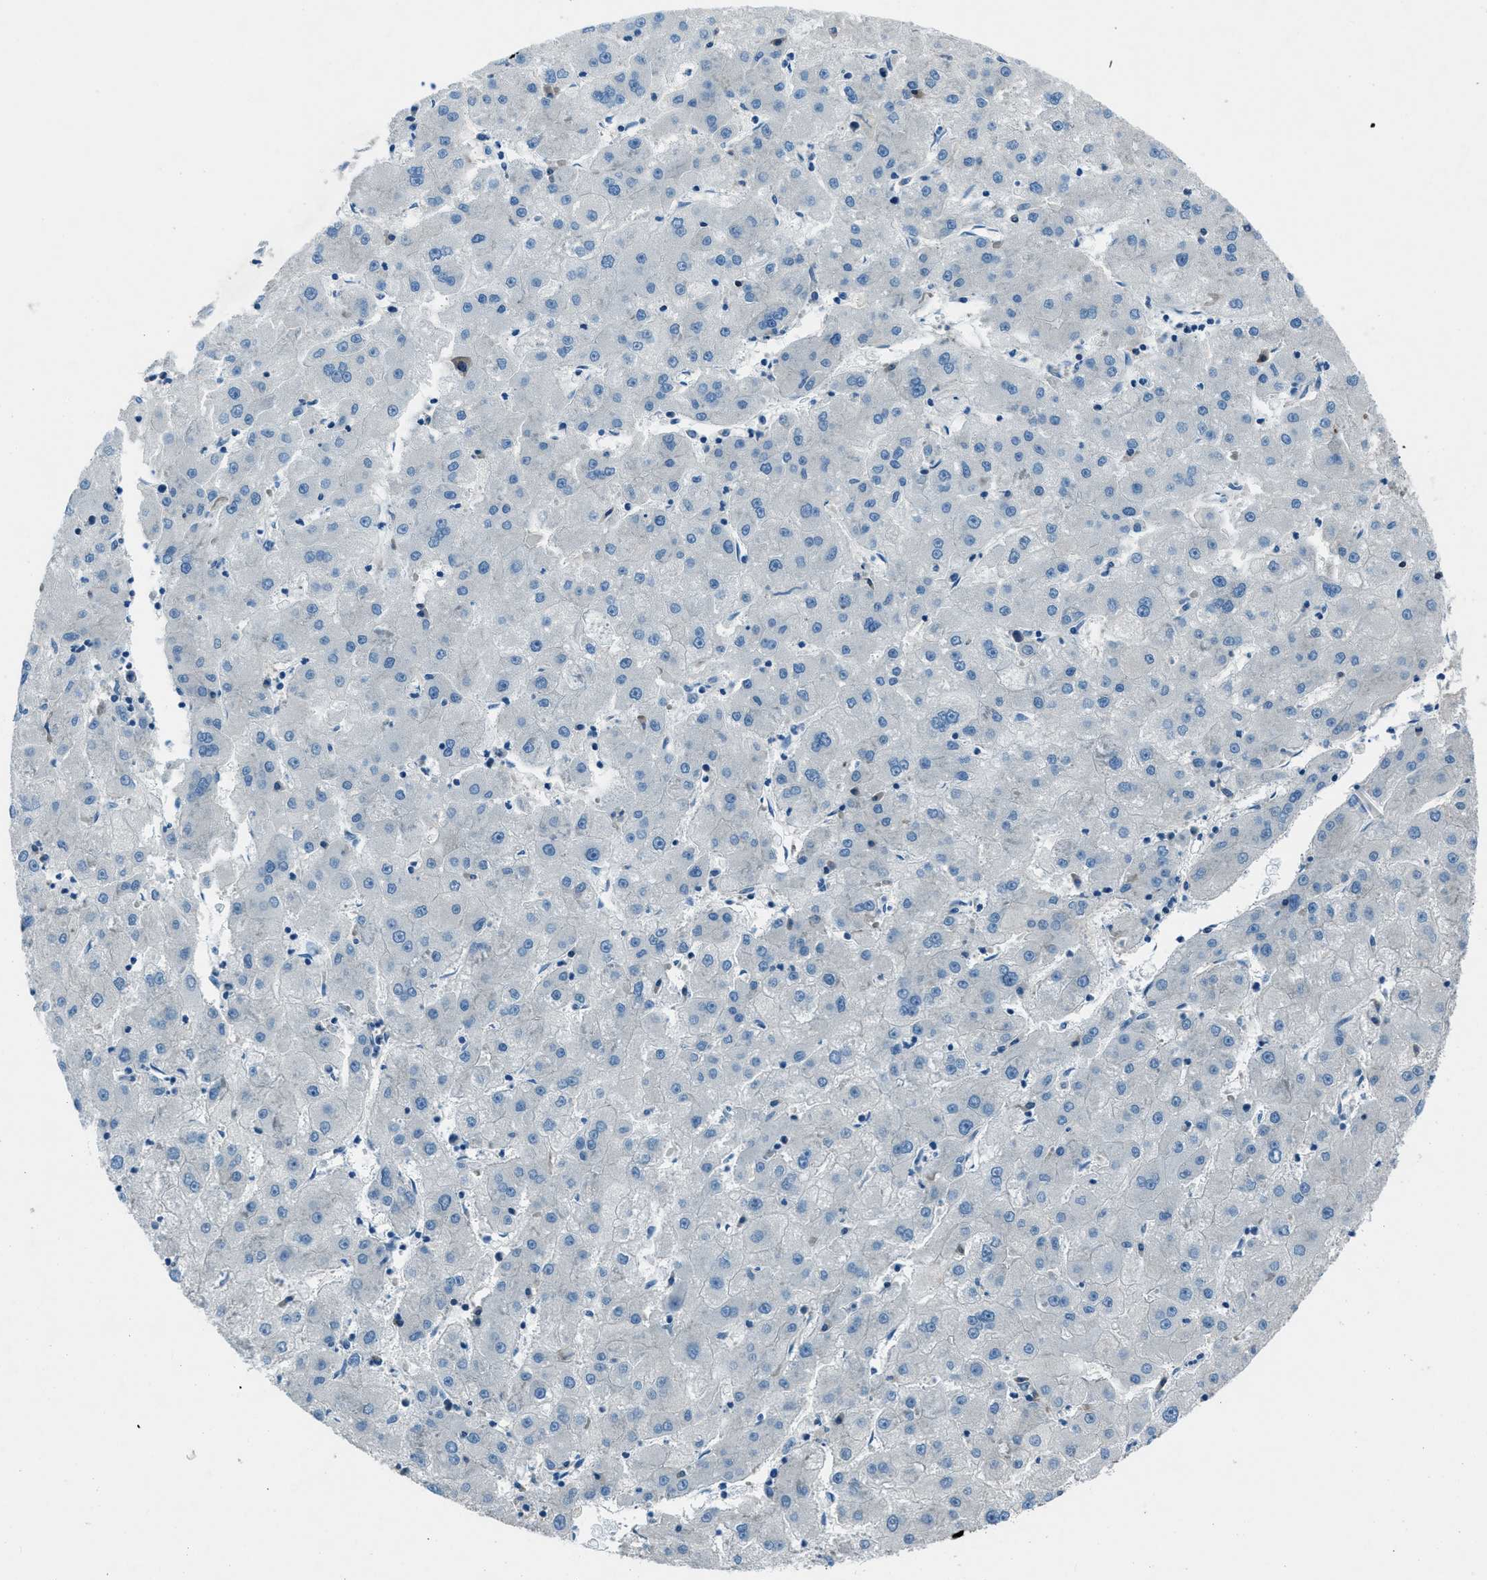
{"staining": {"intensity": "negative", "quantity": "none", "location": "none"}, "tissue": "liver cancer", "cell_type": "Tumor cells", "image_type": "cancer", "snomed": [{"axis": "morphology", "description": "Carcinoma, Hepatocellular, NOS"}, {"axis": "topography", "description": "Liver"}], "caption": "Immunohistochemistry photomicrograph of neoplastic tissue: human liver cancer (hepatocellular carcinoma) stained with DAB (3,3'-diaminobenzidine) displays no significant protein expression in tumor cells.", "gene": "ARFGAP2", "patient": {"sex": "male", "age": 72}}